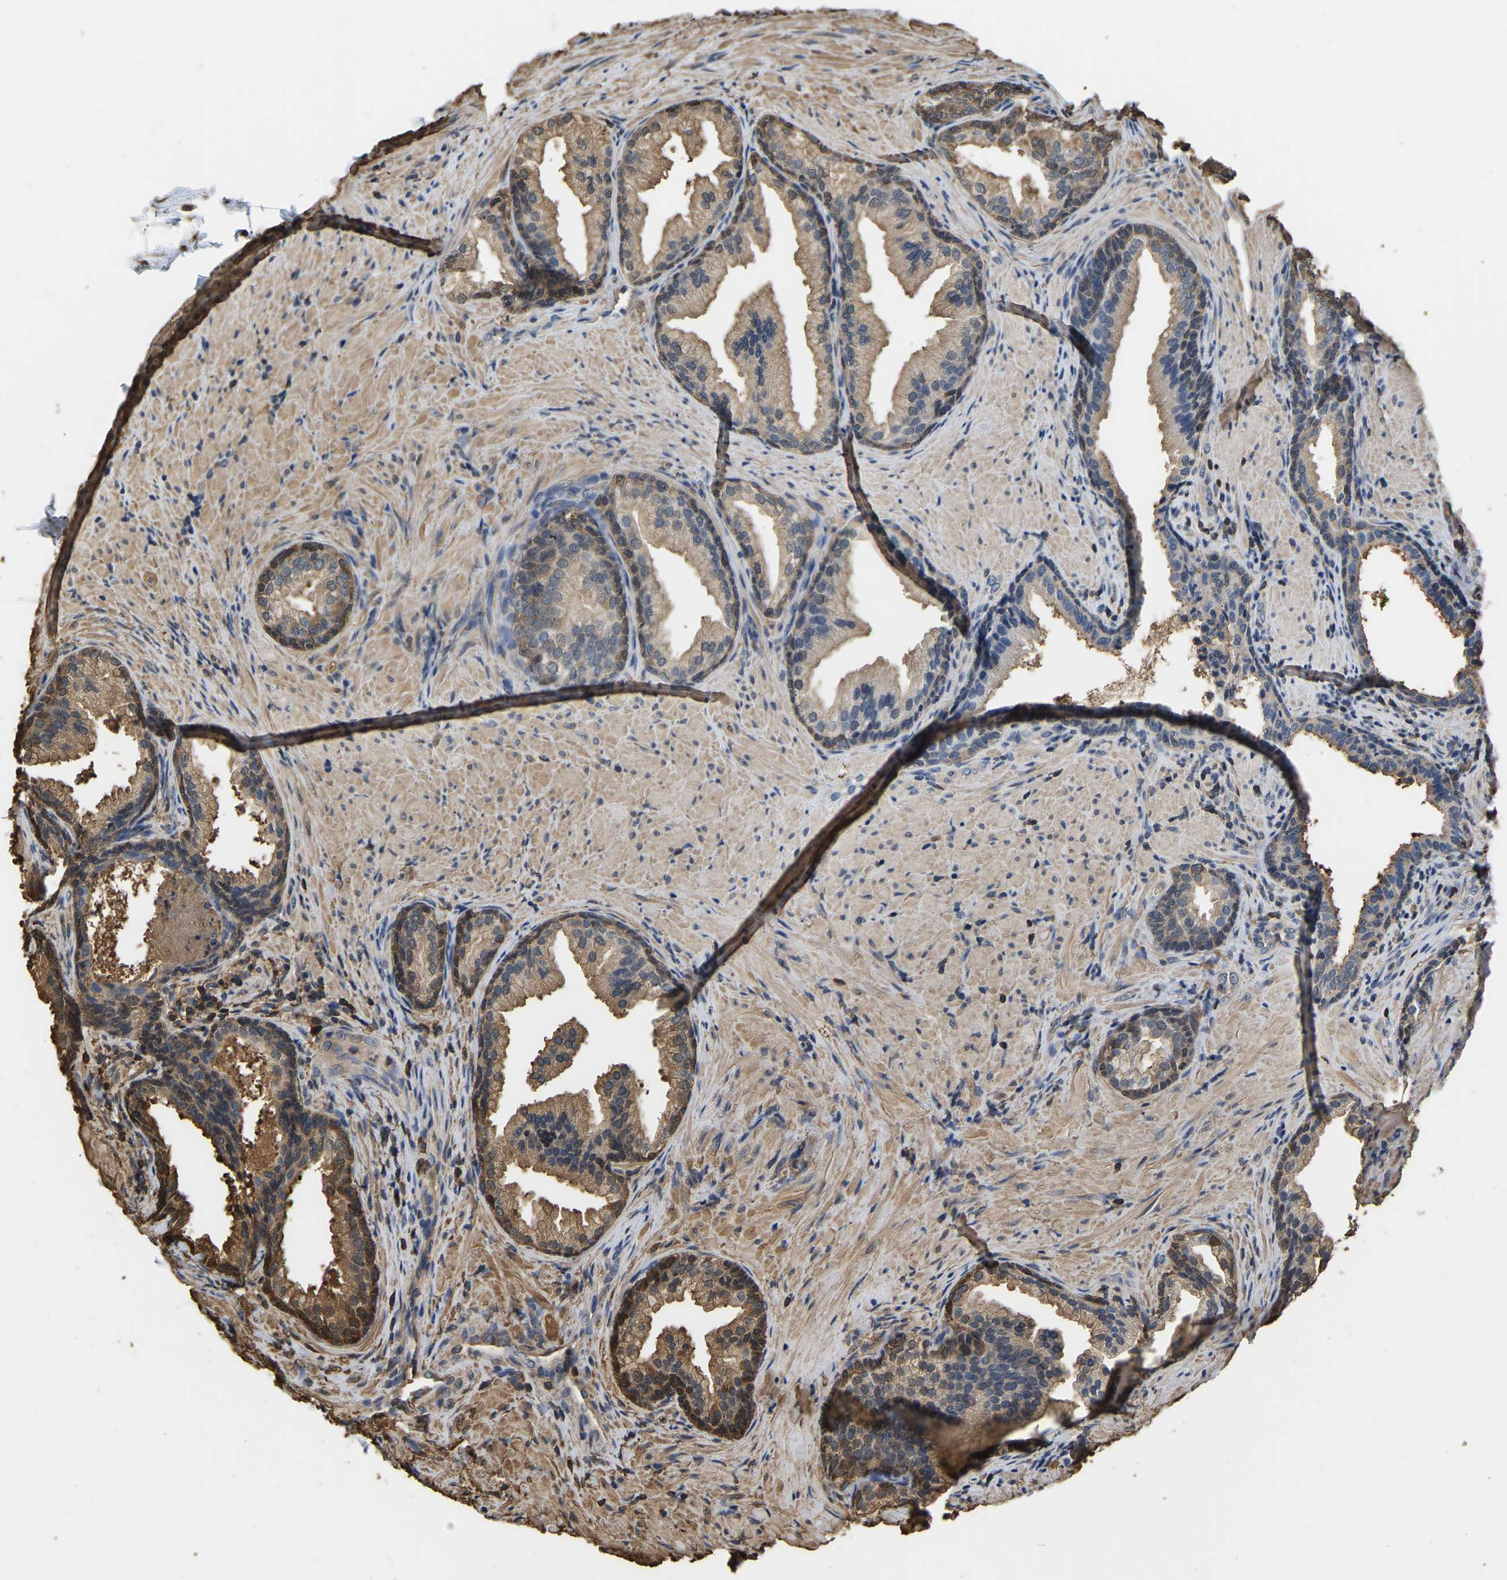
{"staining": {"intensity": "weak", "quantity": ">75%", "location": "cytoplasmic/membranous"}, "tissue": "prostate", "cell_type": "Glandular cells", "image_type": "normal", "snomed": [{"axis": "morphology", "description": "Normal tissue, NOS"}, {"axis": "topography", "description": "Prostate"}], "caption": "Protein staining demonstrates weak cytoplasmic/membranous staining in about >75% of glandular cells in normal prostate.", "gene": "LDHB", "patient": {"sex": "male", "age": 76}}